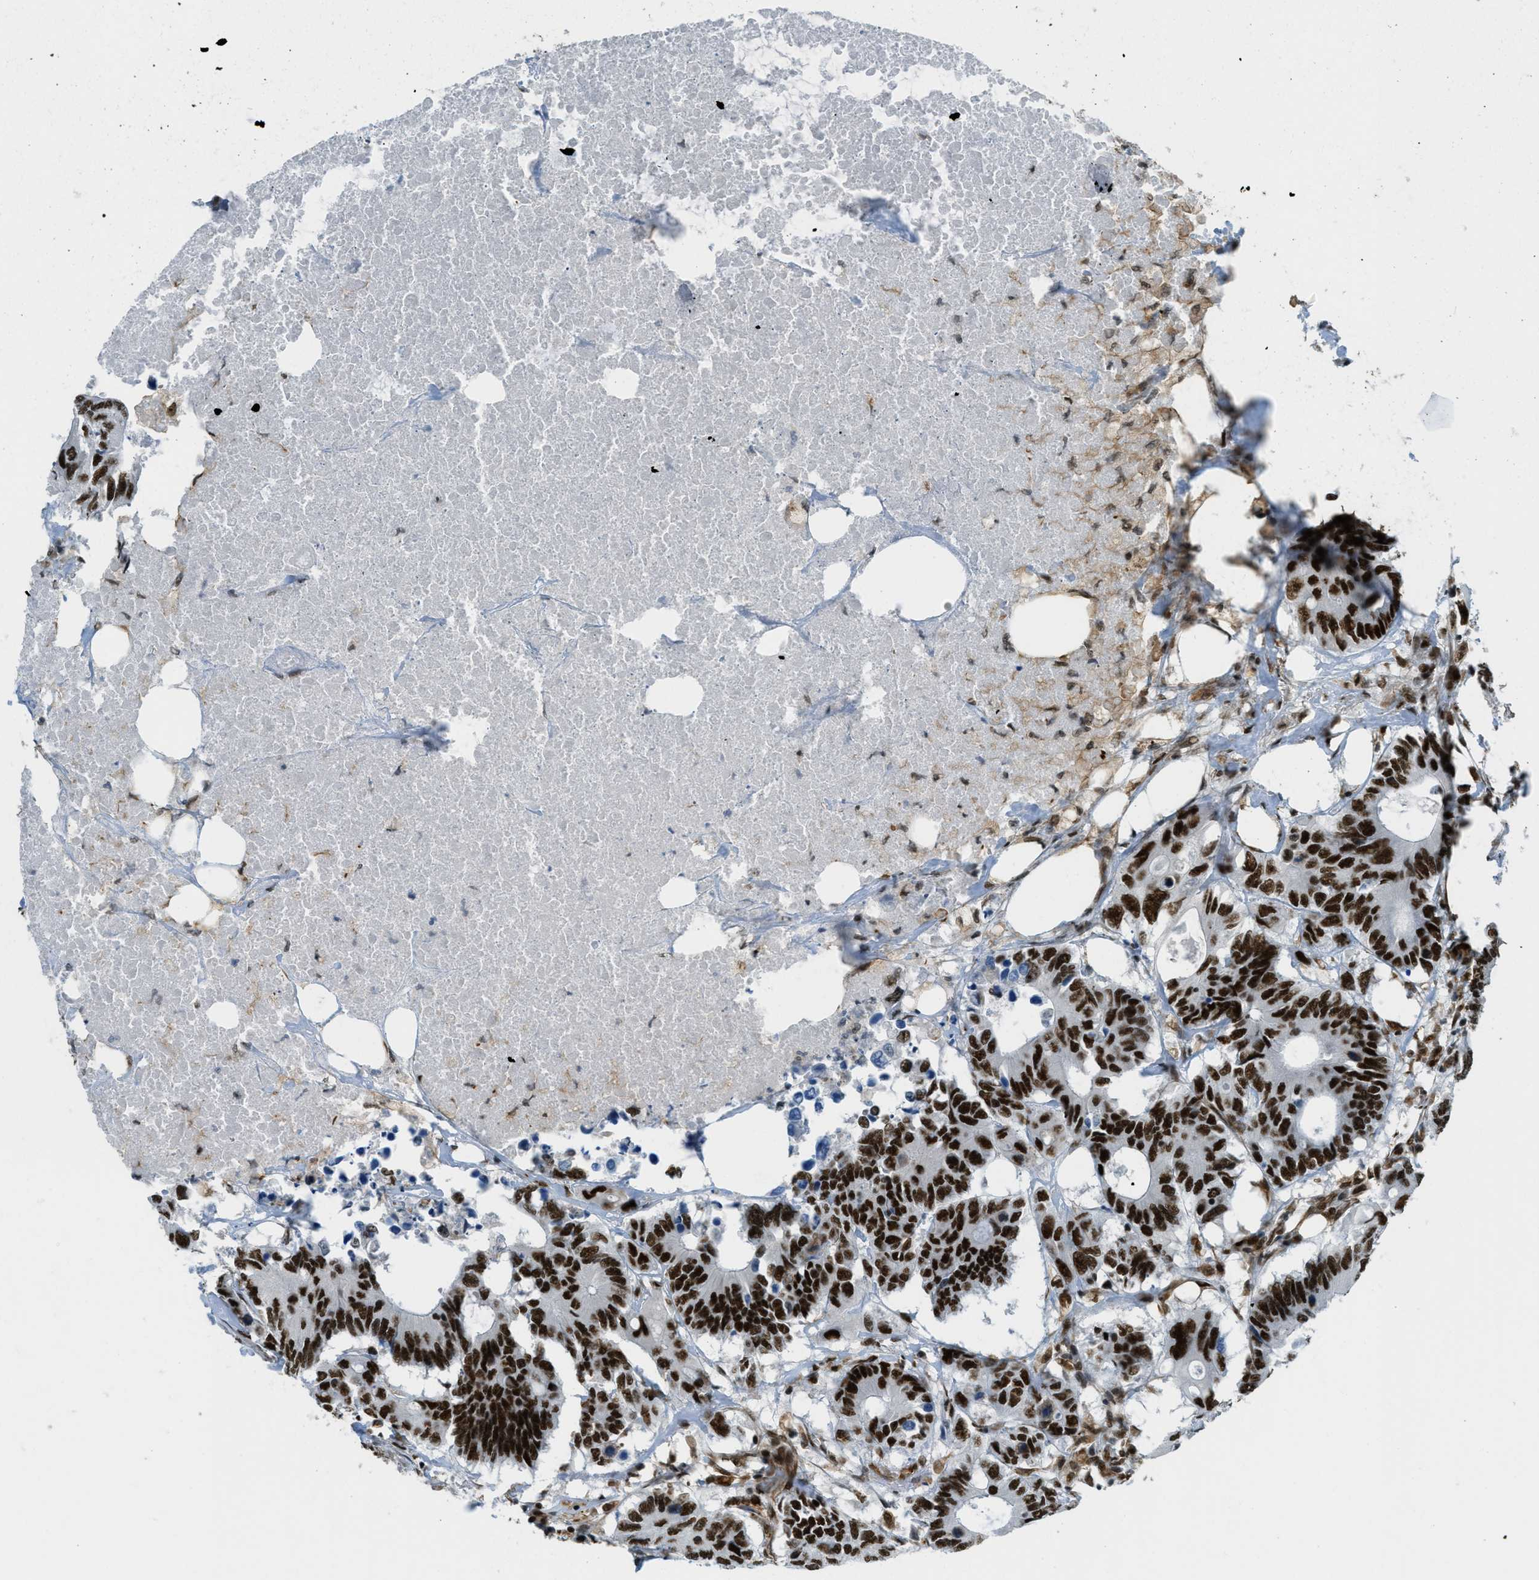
{"staining": {"intensity": "strong", "quantity": ">75%", "location": "nuclear"}, "tissue": "colorectal cancer", "cell_type": "Tumor cells", "image_type": "cancer", "snomed": [{"axis": "morphology", "description": "Adenocarcinoma, NOS"}, {"axis": "topography", "description": "Colon"}], "caption": "Adenocarcinoma (colorectal) stained for a protein (brown) displays strong nuclear positive positivity in about >75% of tumor cells.", "gene": "ZFR", "patient": {"sex": "male", "age": 71}}